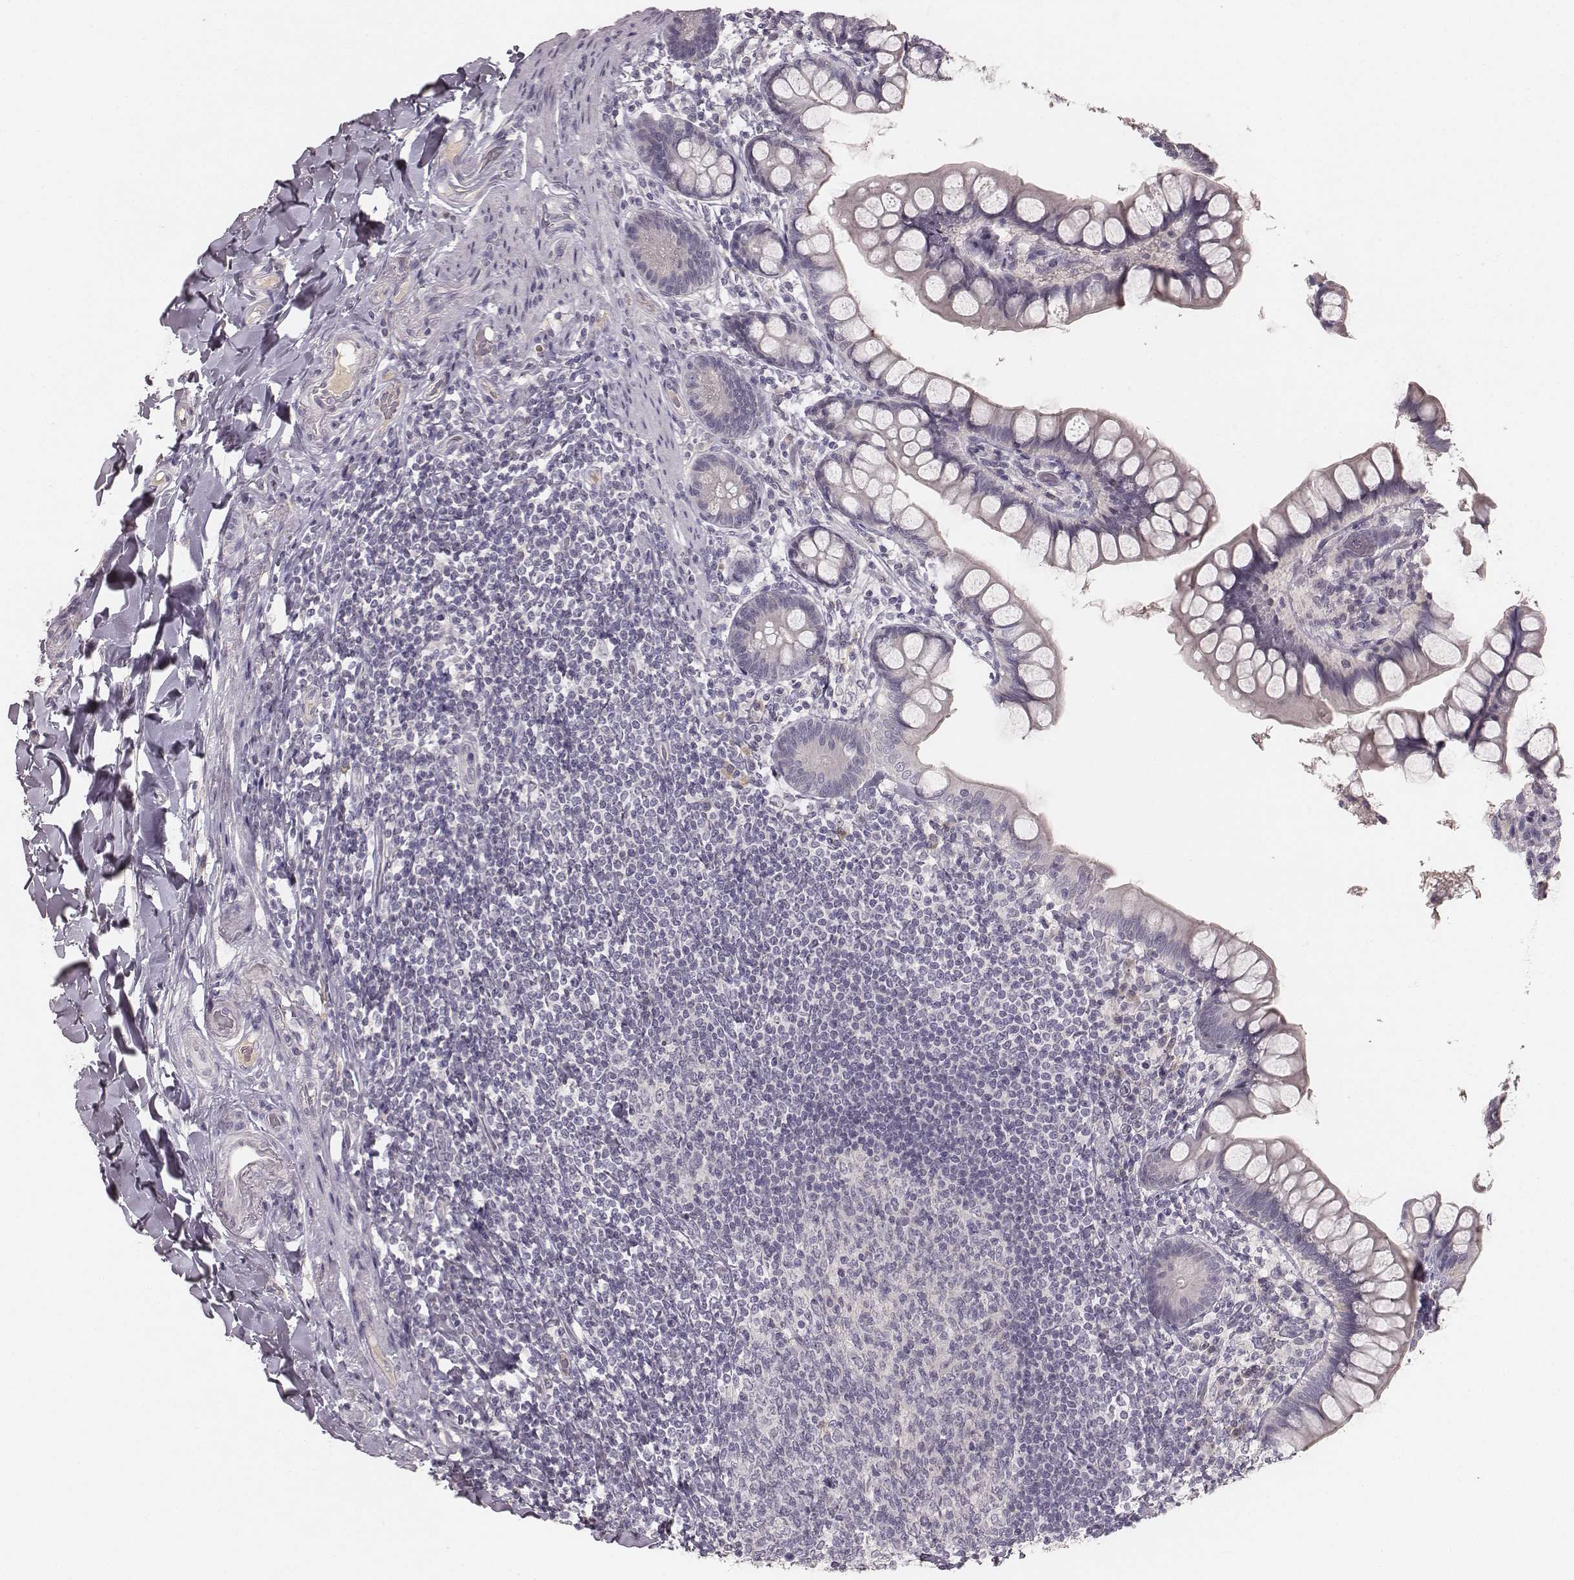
{"staining": {"intensity": "negative", "quantity": "none", "location": "none"}, "tissue": "small intestine", "cell_type": "Glandular cells", "image_type": "normal", "snomed": [{"axis": "morphology", "description": "Normal tissue, NOS"}, {"axis": "topography", "description": "Small intestine"}], "caption": "Immunohistochemical staining of benign human small intestine demonstrates no significant staining in glandular cells. The staining was performed using DAB to visualize the protein expression in brown, while the nuclei were stained in blue with hematoxylin (Magnification: 20x).", "gene": "LY6K", "patient": {"sex": "male", "age": 70}}